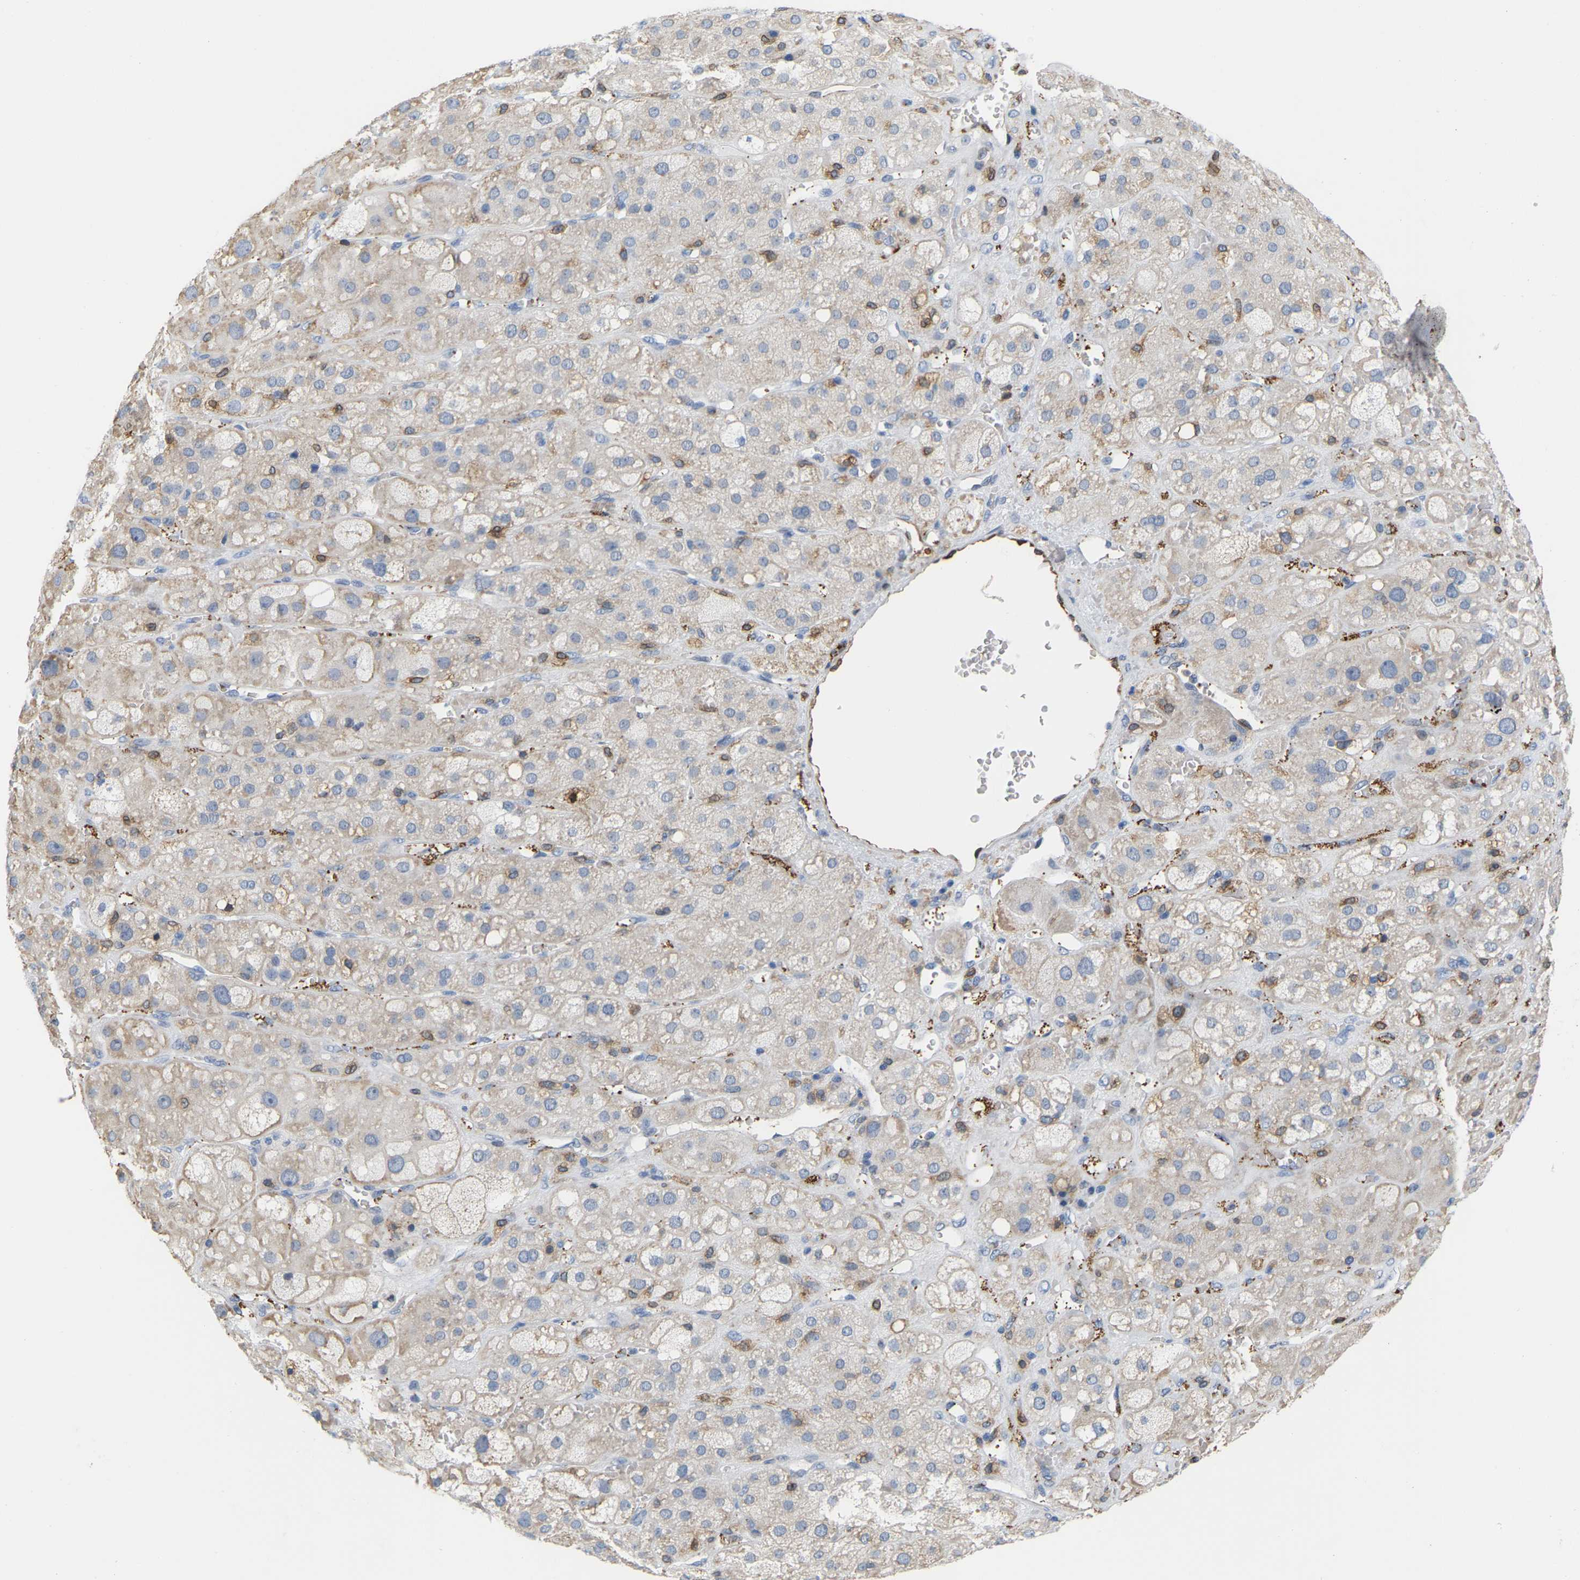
{"staining": {"intensity": "weak", "quantity": "<25%", "location": "cytoplasmic/membranous"}, "tissue": "adrenal gland", "cell_type": "Glandular cells", "image_type": "normal", "snomed": [{"axis": "morphology", "description": "Normal tissue, NOS"}, {"axis": "topography", "description": "Adrenal gland"}], "caption": "Immunohistochemical staining of benign adrenal gland displays no significant expression in glandular cells. Nuclei are stained in blue.", "gene": "PTGS1", "patient": {"sex": "female", "age": 47}}